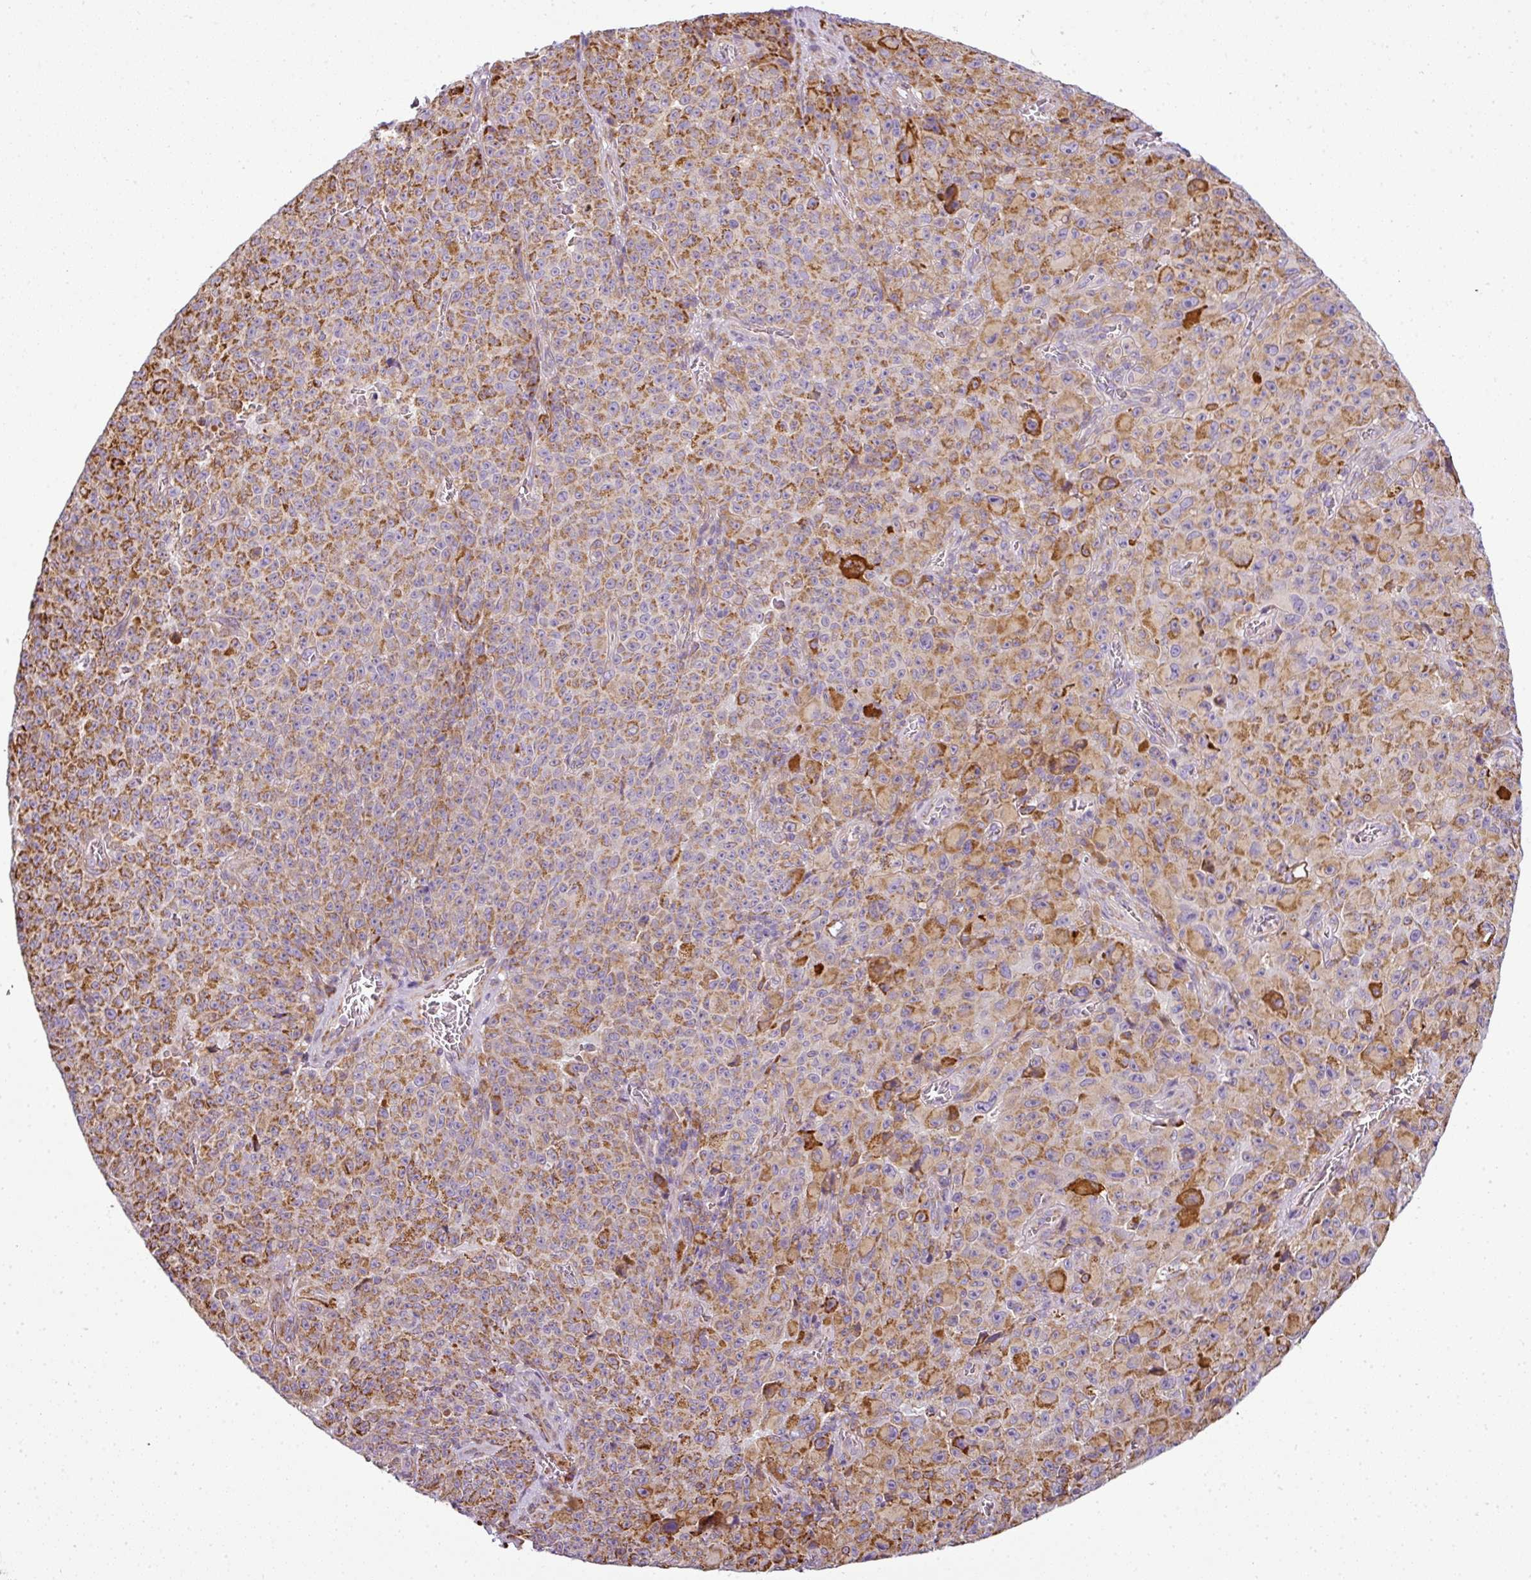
{"staining": {"intensity": "moderate", "quantity": ">75%", "location": "cytoplasmic/membranous"}, "tissue": "melanoma", "cell_type": "Tumor cells", "image_type": "cancer", "snomed": [{"axis": "morphology", "description": "Malignant melanoma, NOS"}, {"axis": "topography", "description": "Skin"}], "caption": "Brown immunohistochemical staining in malignant melanoma reveals moderate cytoplasmic/membranous positivity in approximately >75% of tumor cells.", "gene": "ANKRD18A", "patient": {"sex": "female", "age": 82}}